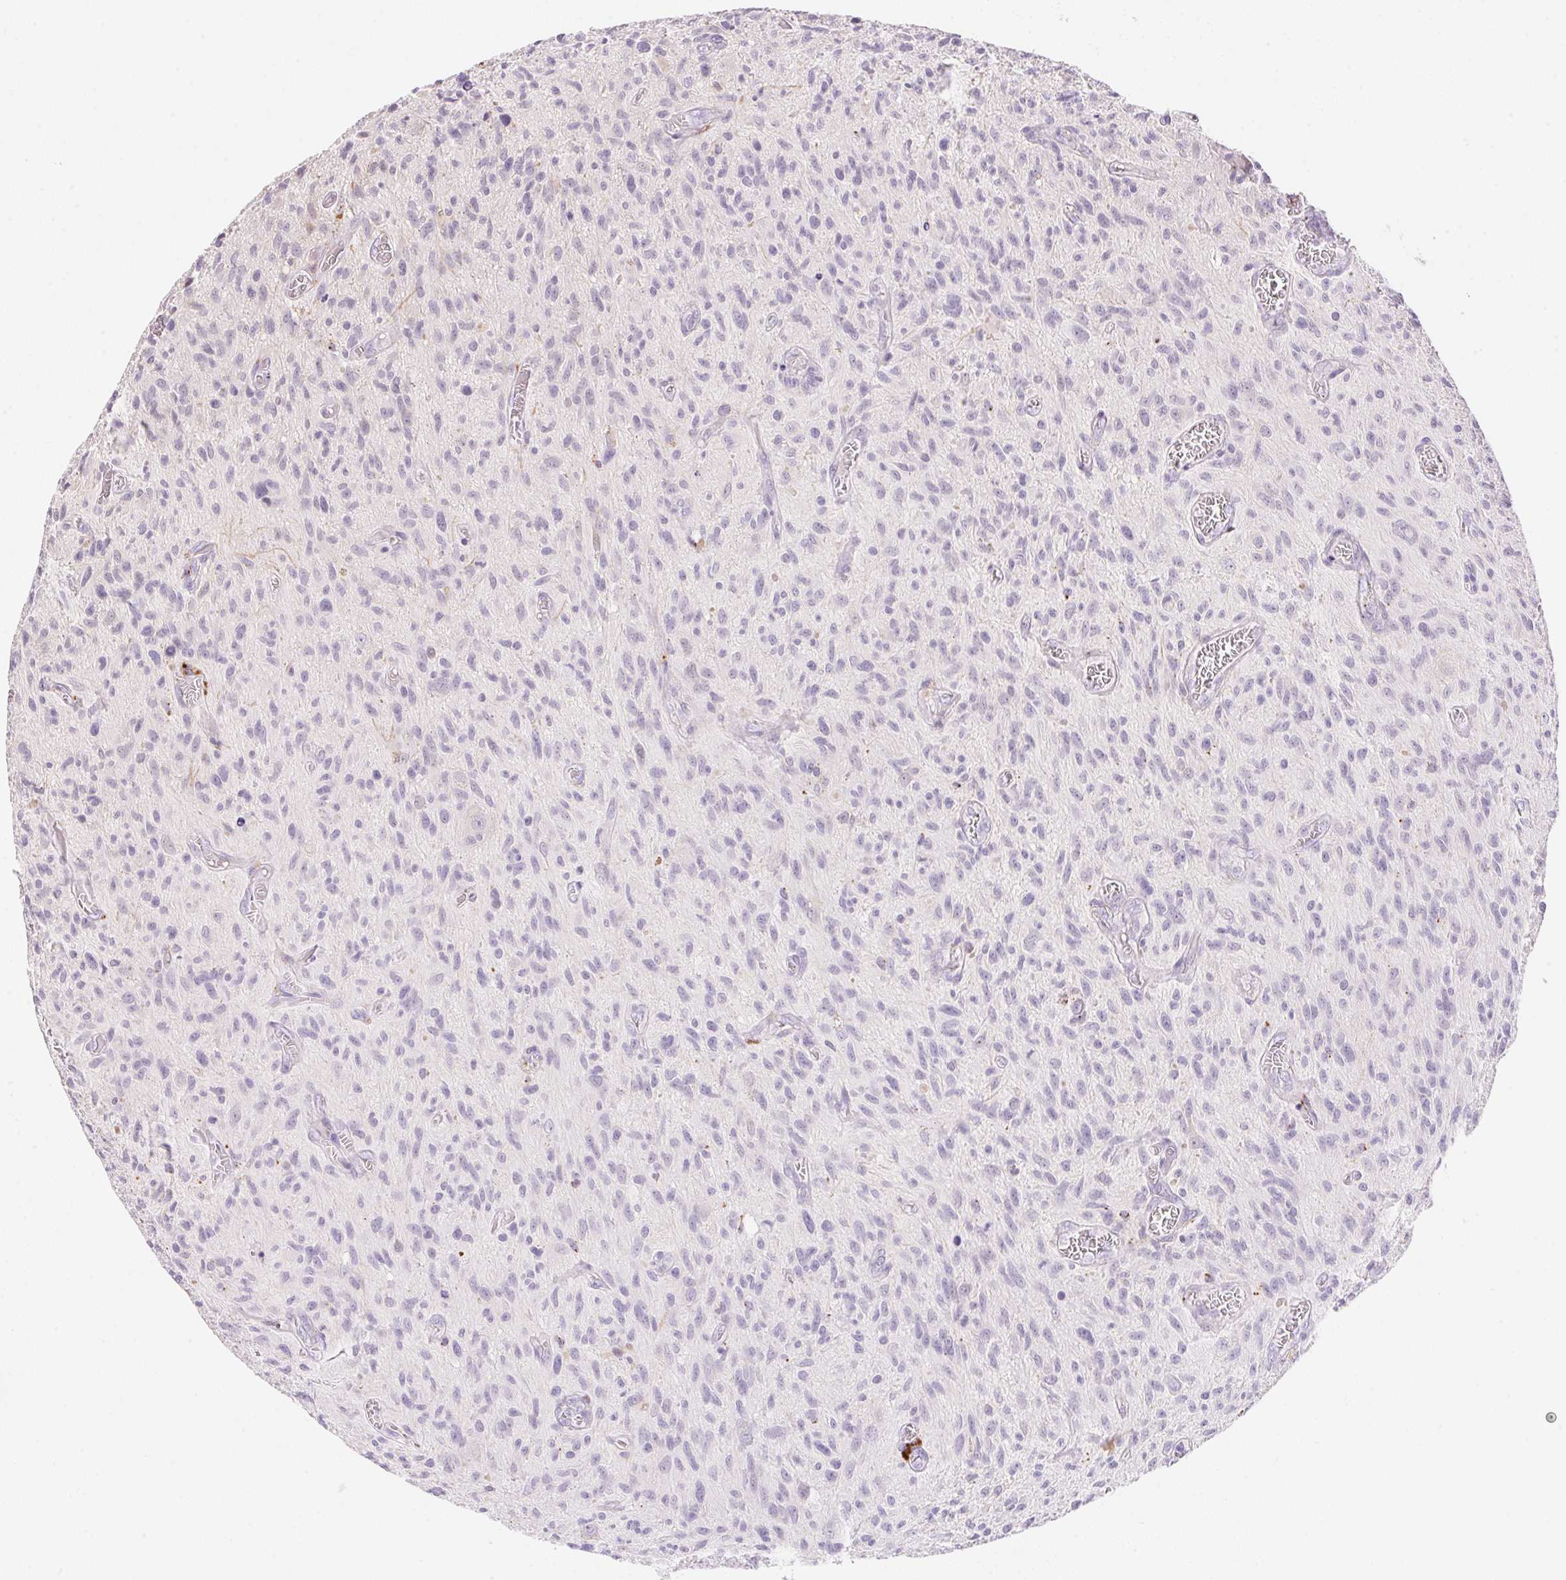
{"staining": {"intensity": "negative", "quantity": "none", "location": "none"}, "tissue": "glioma", "cell_type": "Tumor cells", "image_type": "cancer", "snomed": [{"axis": "morphology", "description": "Glioma, malignant, High grade"}, {"axis": "topography", "description": "Brain"}], "caption": "An image of human malignant glioma (high-grade) is negative for staining in tumor cells.", "gene": "TEKT1", "patient": {"sex": "male", "age": 75}}